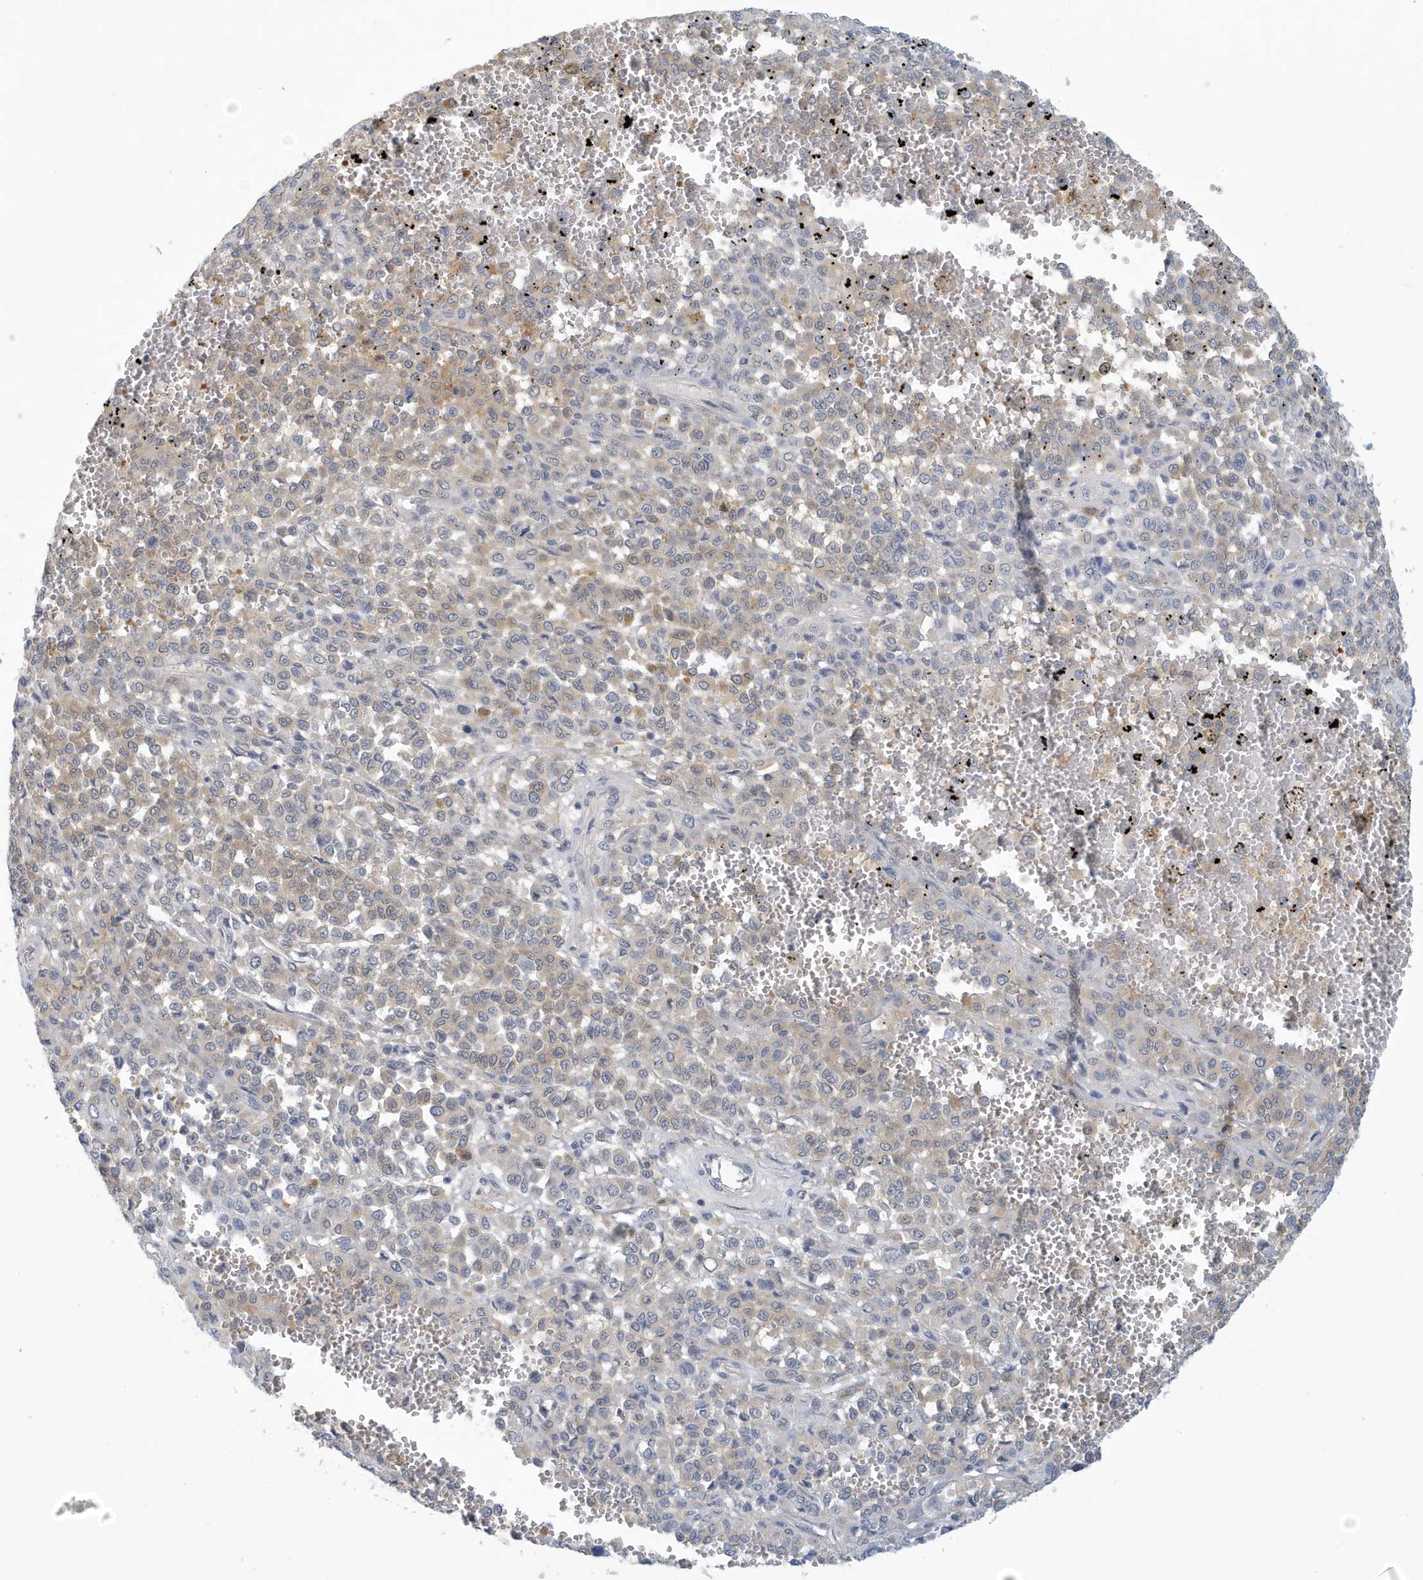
{"staining": {"intensity": "weak", "quantity": "<25%", "location": "cytoplasmic/membranous"}, "tissue": "melanoma", "cell_type": "Tumor cells", "image_type": "cancer", "snomed": [{"axis": "morphology", "description": "Malignant melanoma, Metastatic site"}, {"axis": "topography", "description": "Pancreas"}], "caption": "High magnification brightfield microscopy of malignant melanoma (metastatic site) stained with DAB (3,3'-diaminobenzidine) (brown) and counterstained with hematoxylin (blue): tumor cells show no significant positivity. (DAB immunohistochemistry visualized using brightfield microscopy, high magnification).", "gene": "VTA1", "patient": {"sex": "female", "age": 30}}